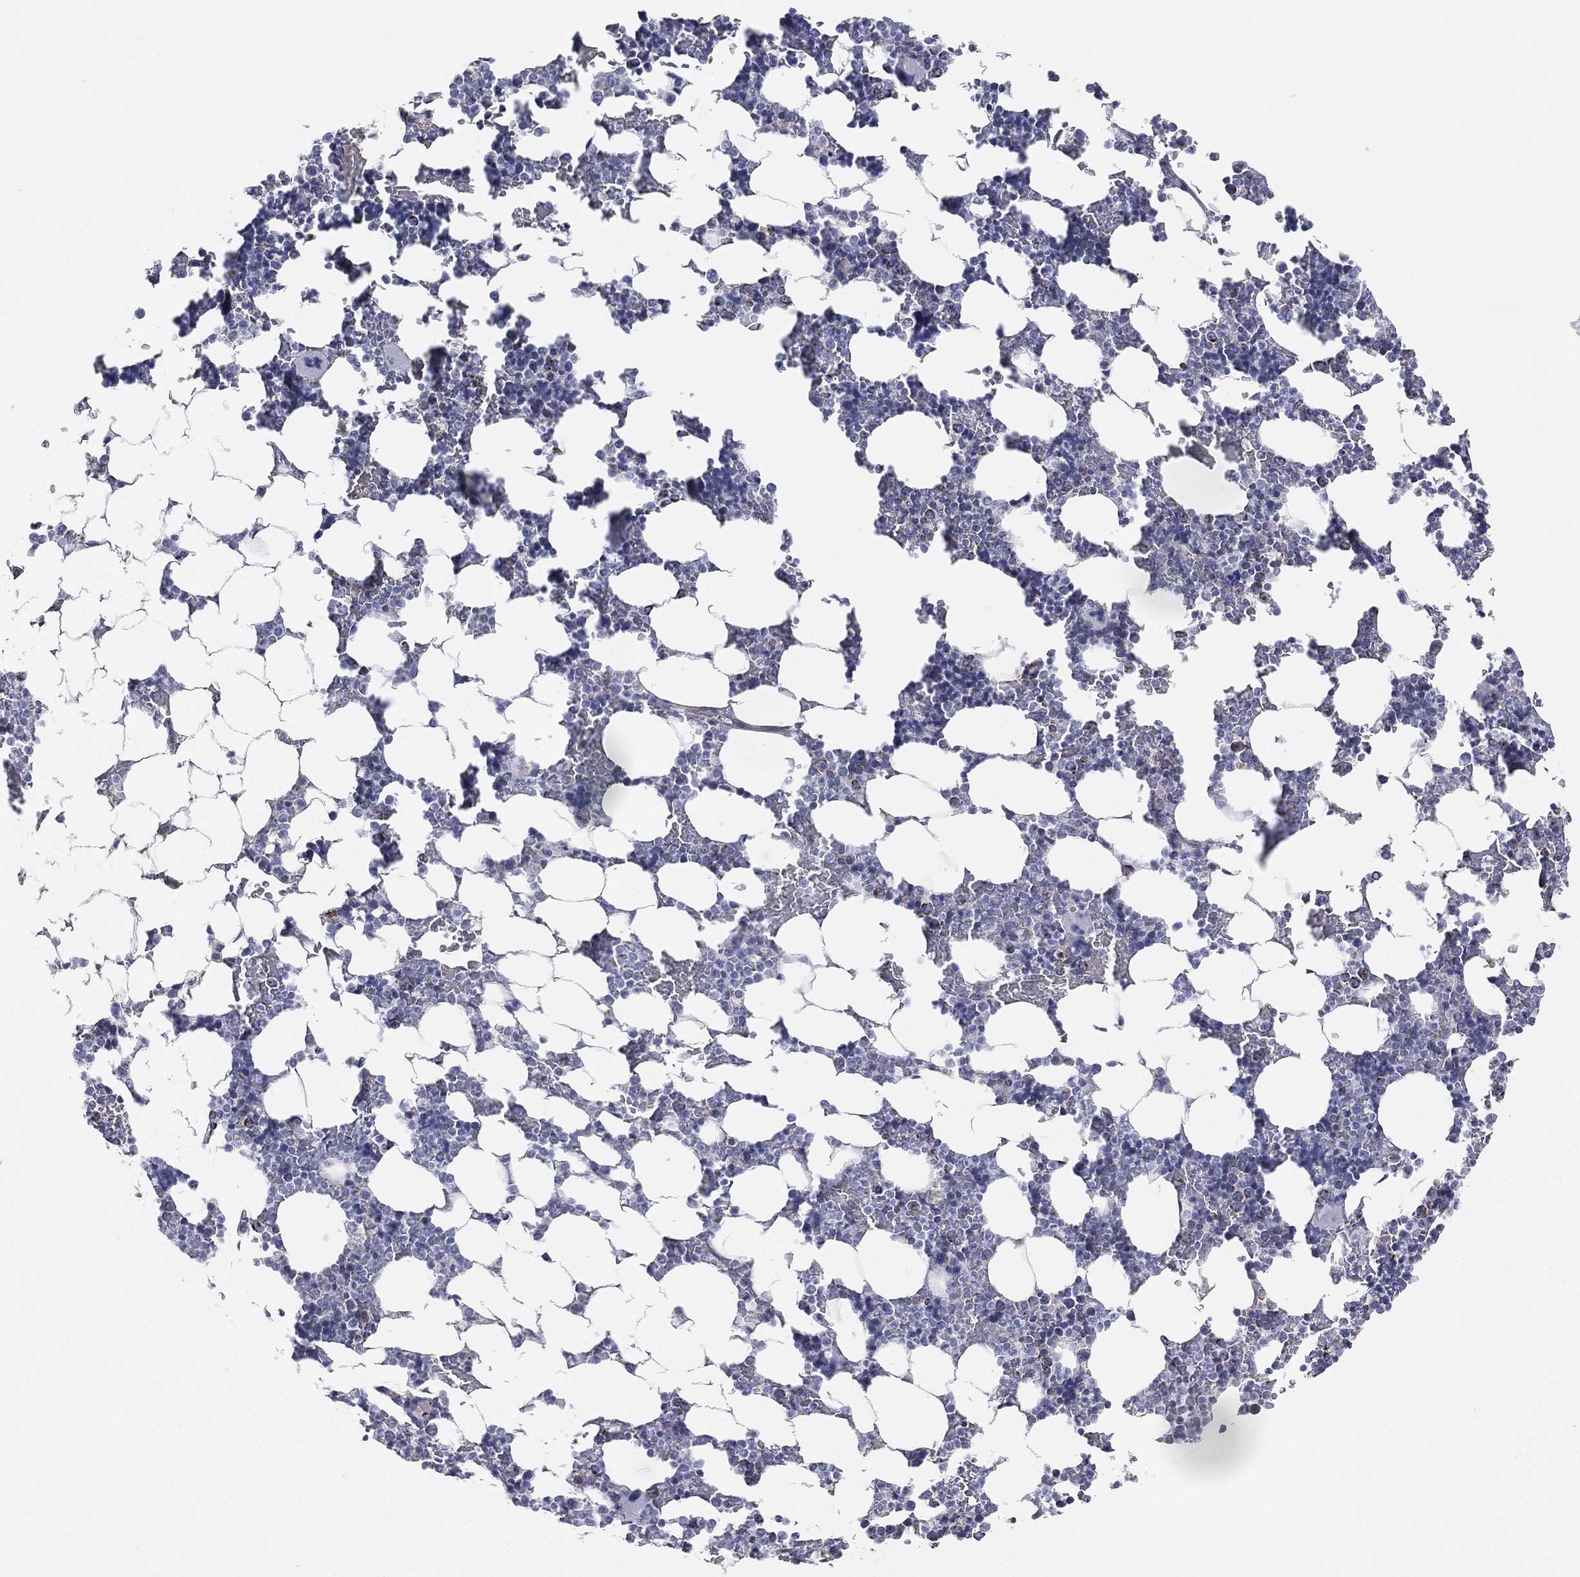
{"staining": {"intensity": "moderate", "quantity": "<25%", "location": "cytoplasmic/membranous"}, "tissue": "bone marrow", "cell_type": "Hematopoietic cells", "image_type": "normal", "snomed": [{"axis": "morphology", "description": "Normal tissue, NOS"}, {"axis": "topography", "description": "Bone marrow"}], "caption": "Benign bone marrow demonstrates moderate cytoplasmic/membranous staining in approximately <25% of hematopoietic cells, visualized by immunohistochemistry.", "gene": "INA", "patient": {"sex": "male", "age": 51}}